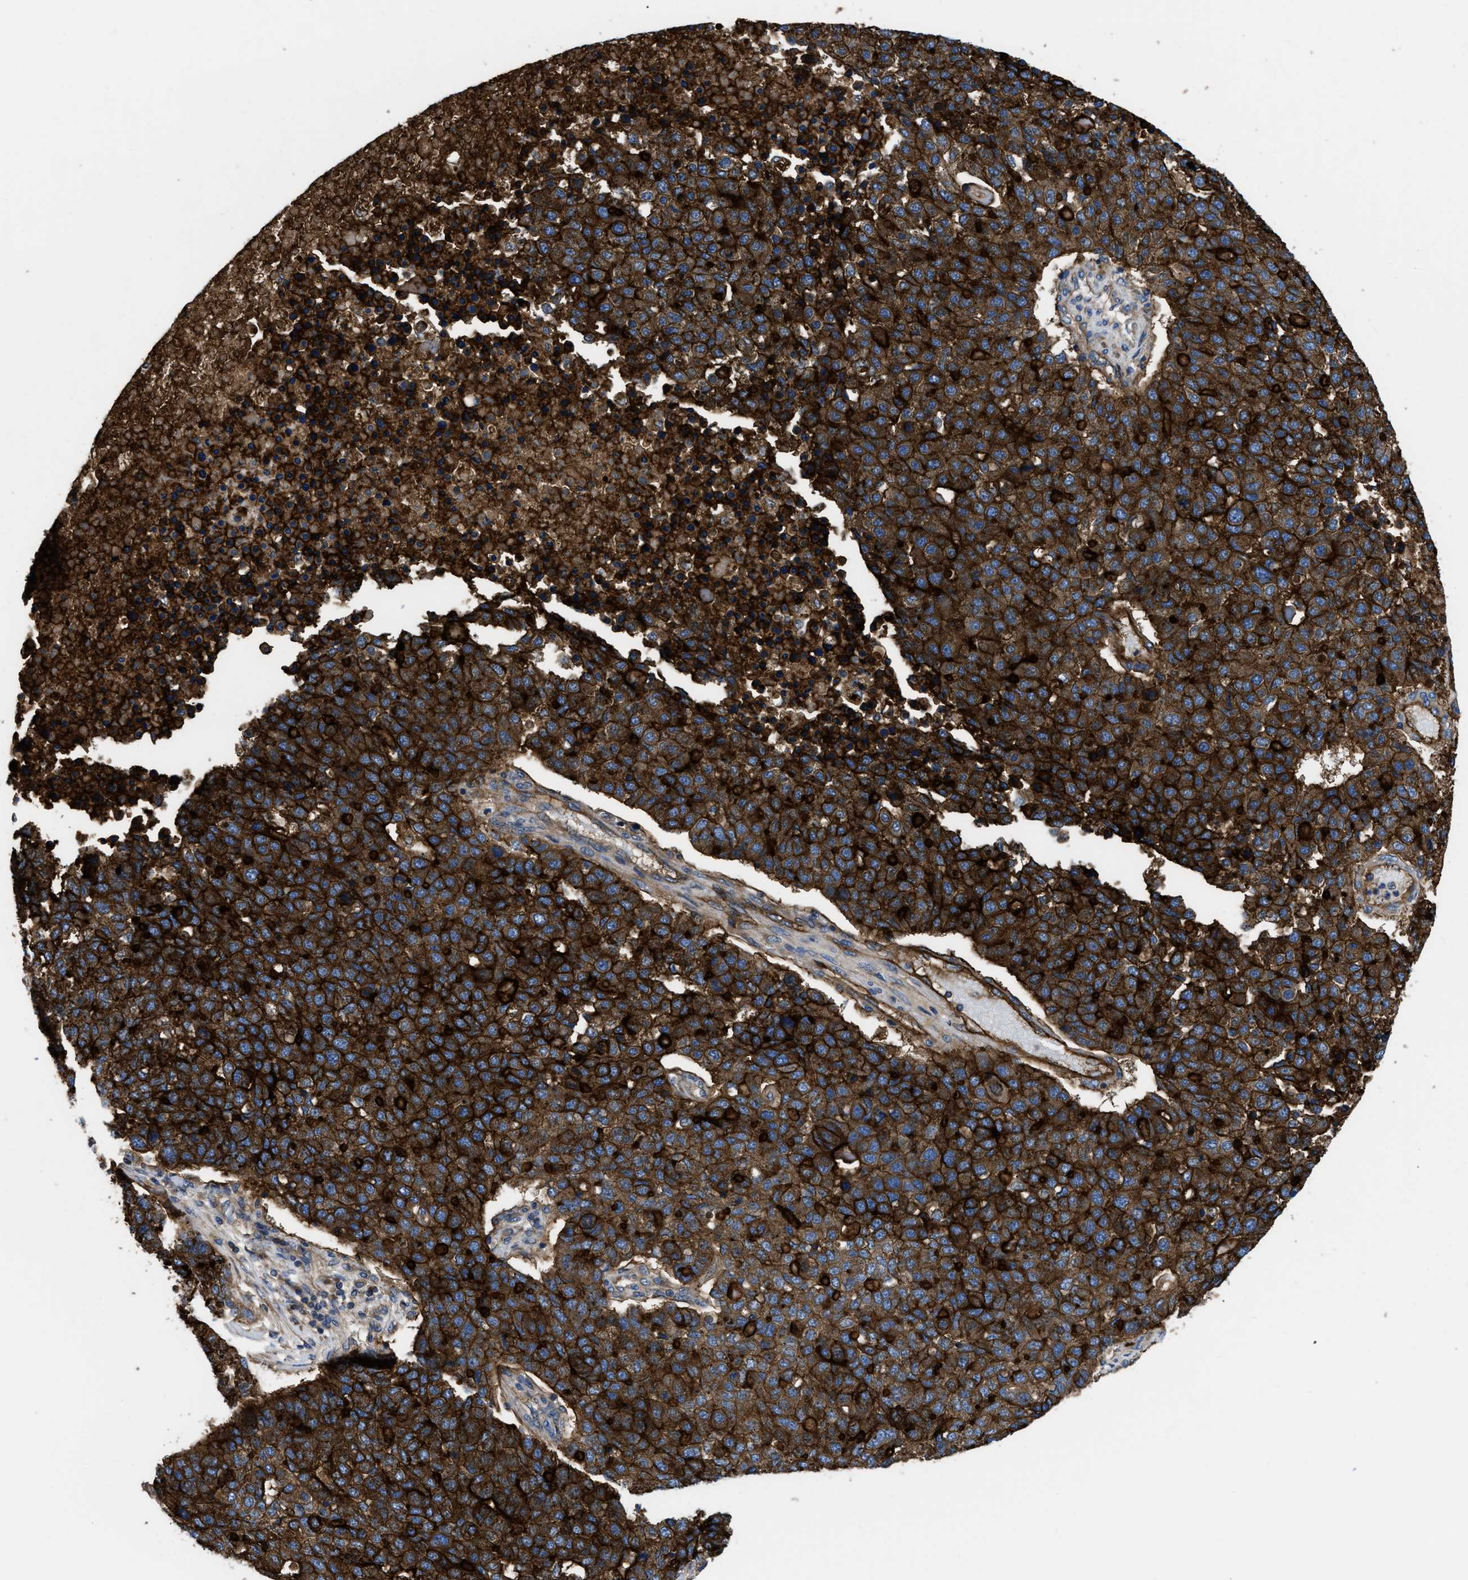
{"staining": {"intensity": "strong", "quantity": ">75%", "location": "cytoplasmic/membranous"}, "tissue": "pancreatic cancer", "cell_type": "Tumor cells", "image_type": "cancer", "snomed": [{"axis": "morphology", "description": "Adenocarcinoma, NOS"}, {"axis": "topography", "description": "Pancreas"}], "caption": "Pancreatic cancer (adenocarcinoma) stained with a protein marker reveals strong staining in tumor cells.", "gene": "NT5E", "patient": {"sex": "female", "age": 61}}